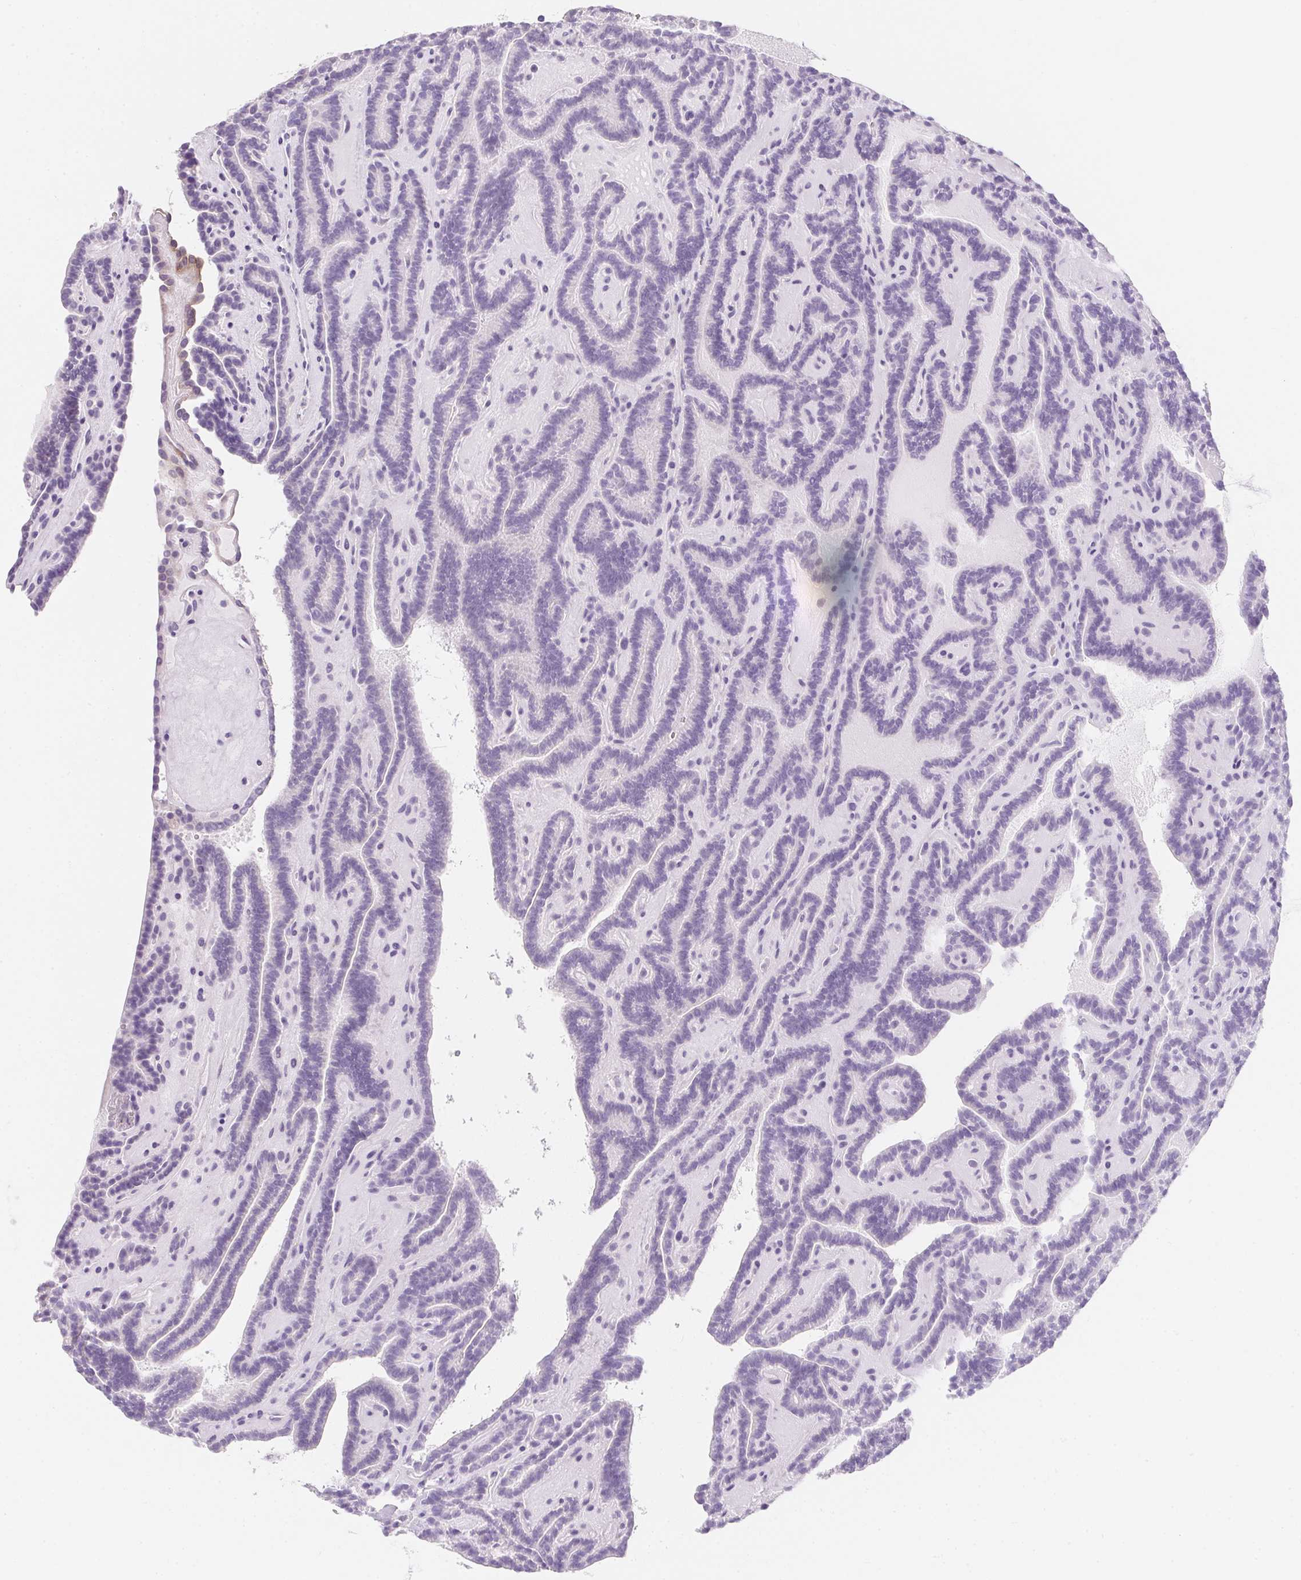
{"staining": {"intensity": "negative", "quantity": "none", "location": "none"}, "tissue": "thyroid cancer", "cell_type": "Tumor cells", "image_type": "cancer", "snomed": [{"axis": "morphology", "description": "Papillary adenocarcinoma, NOS"}, {"axis": "topography", "description": "Thyroid gland"}], "caption": "The photomicrograph demonstrates no staining of tumor cells in thyroid cancer (papillary adenocarcinoma).", "gene": "AQP5", "patient": {"sex": "female", "age": 21}}